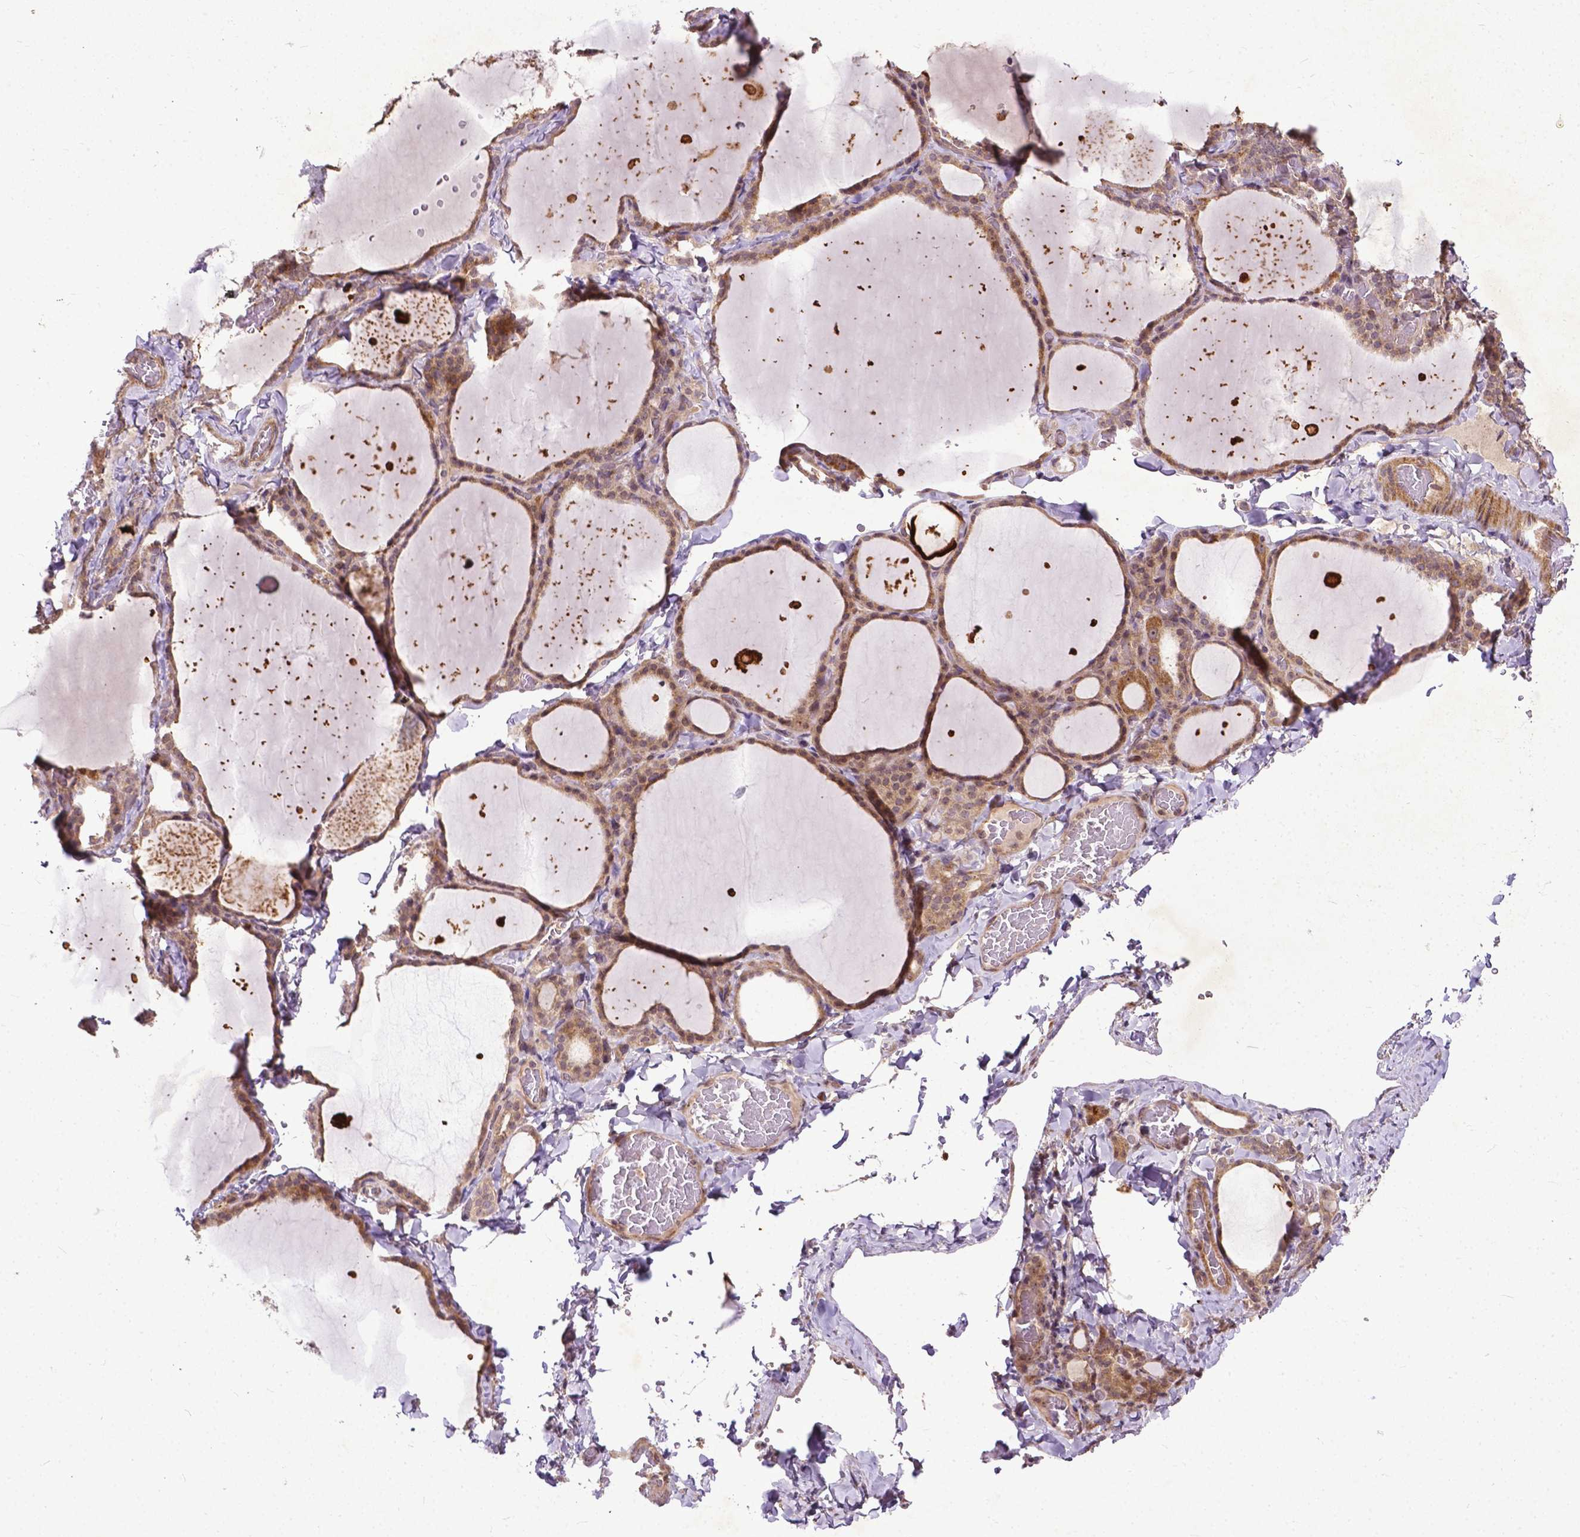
{"staining": {"intensity": "weak", "quantity": "25%-75%", "location": "cytoplasmic/membranous"}, "tissue": "thyroid gland", "cell_type": "Glandular cells", "image_type": "normal", "snomed": [{"axis": "morphology", "description": "Normal tissue, NOS"}, {"axis": "topography", "description": "Thyroid gland"}], "caption": "The immunohistochemical stain shows weak cytoplasmic/membranous staining in glandular cells of benign thyroid gland. (Stains: DAB in brown, nuclei in blue, Microscopy: brightfield microscopy at high magnification).", "gene": "PARP3", "patient": {"sex": "female", "age": 22}}